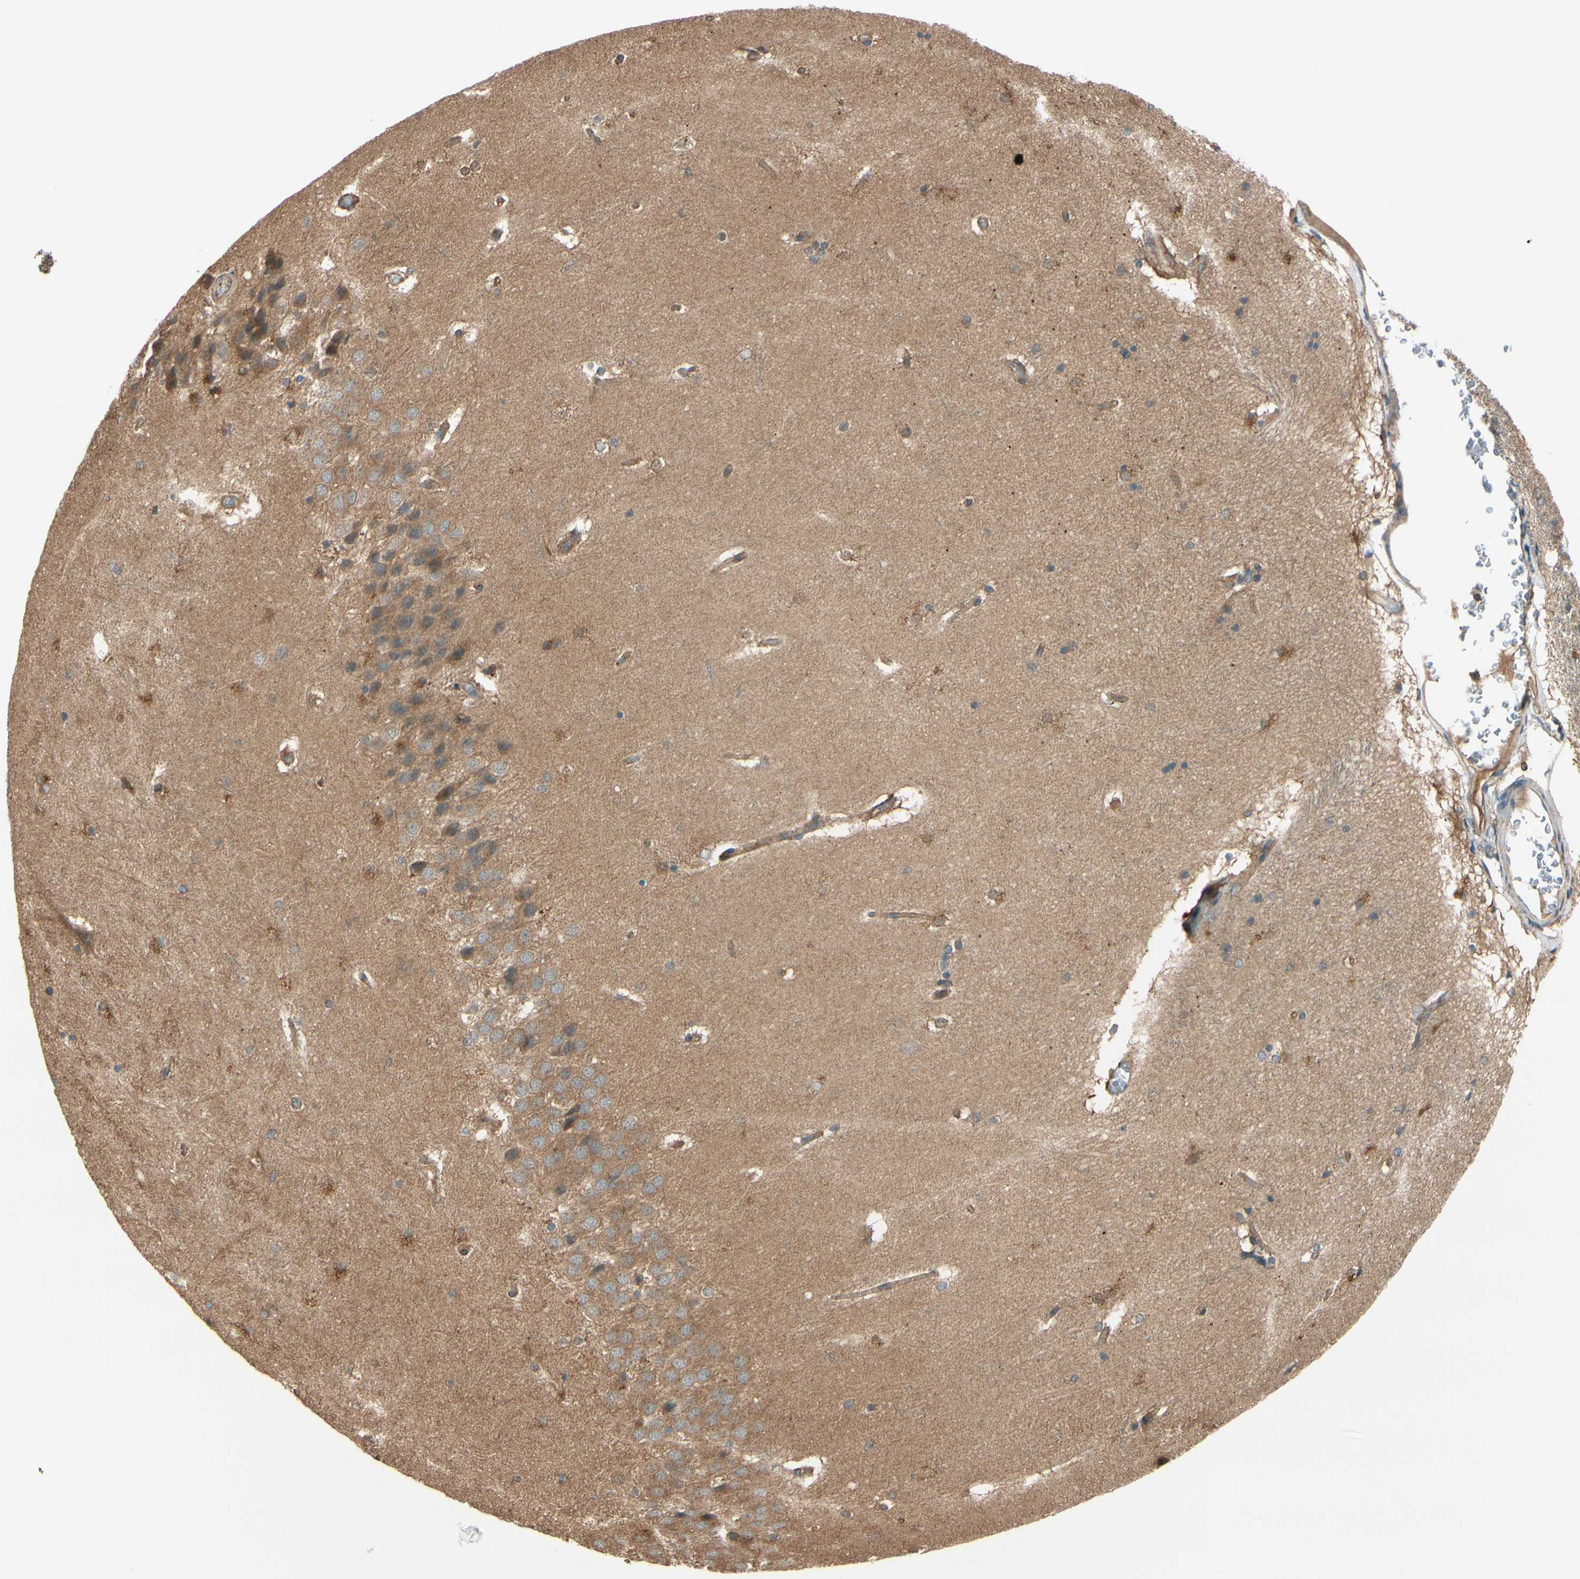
{"staining": {"intensity": "moderate", "quantity": "25%-75%", "location": "cytoplasmic/membranous"}, "tissue": "hippocampus", "cell_type": "Glial cells", "image_type": "normal", "snomed": [{"axis": "morphology", "description": "Normal tissue, NOS"}, {"axis": "topography", "description": "Hippocampus"}], "caption": "An IHC histopathology image of unremarkable tissue is shown. Protein staining in brown labels moderate cytoplasmic/membranous positivity in hippocampus within glial cells.", "gene": "EPS15", "patient": {"sex": "female", "age": 19}}